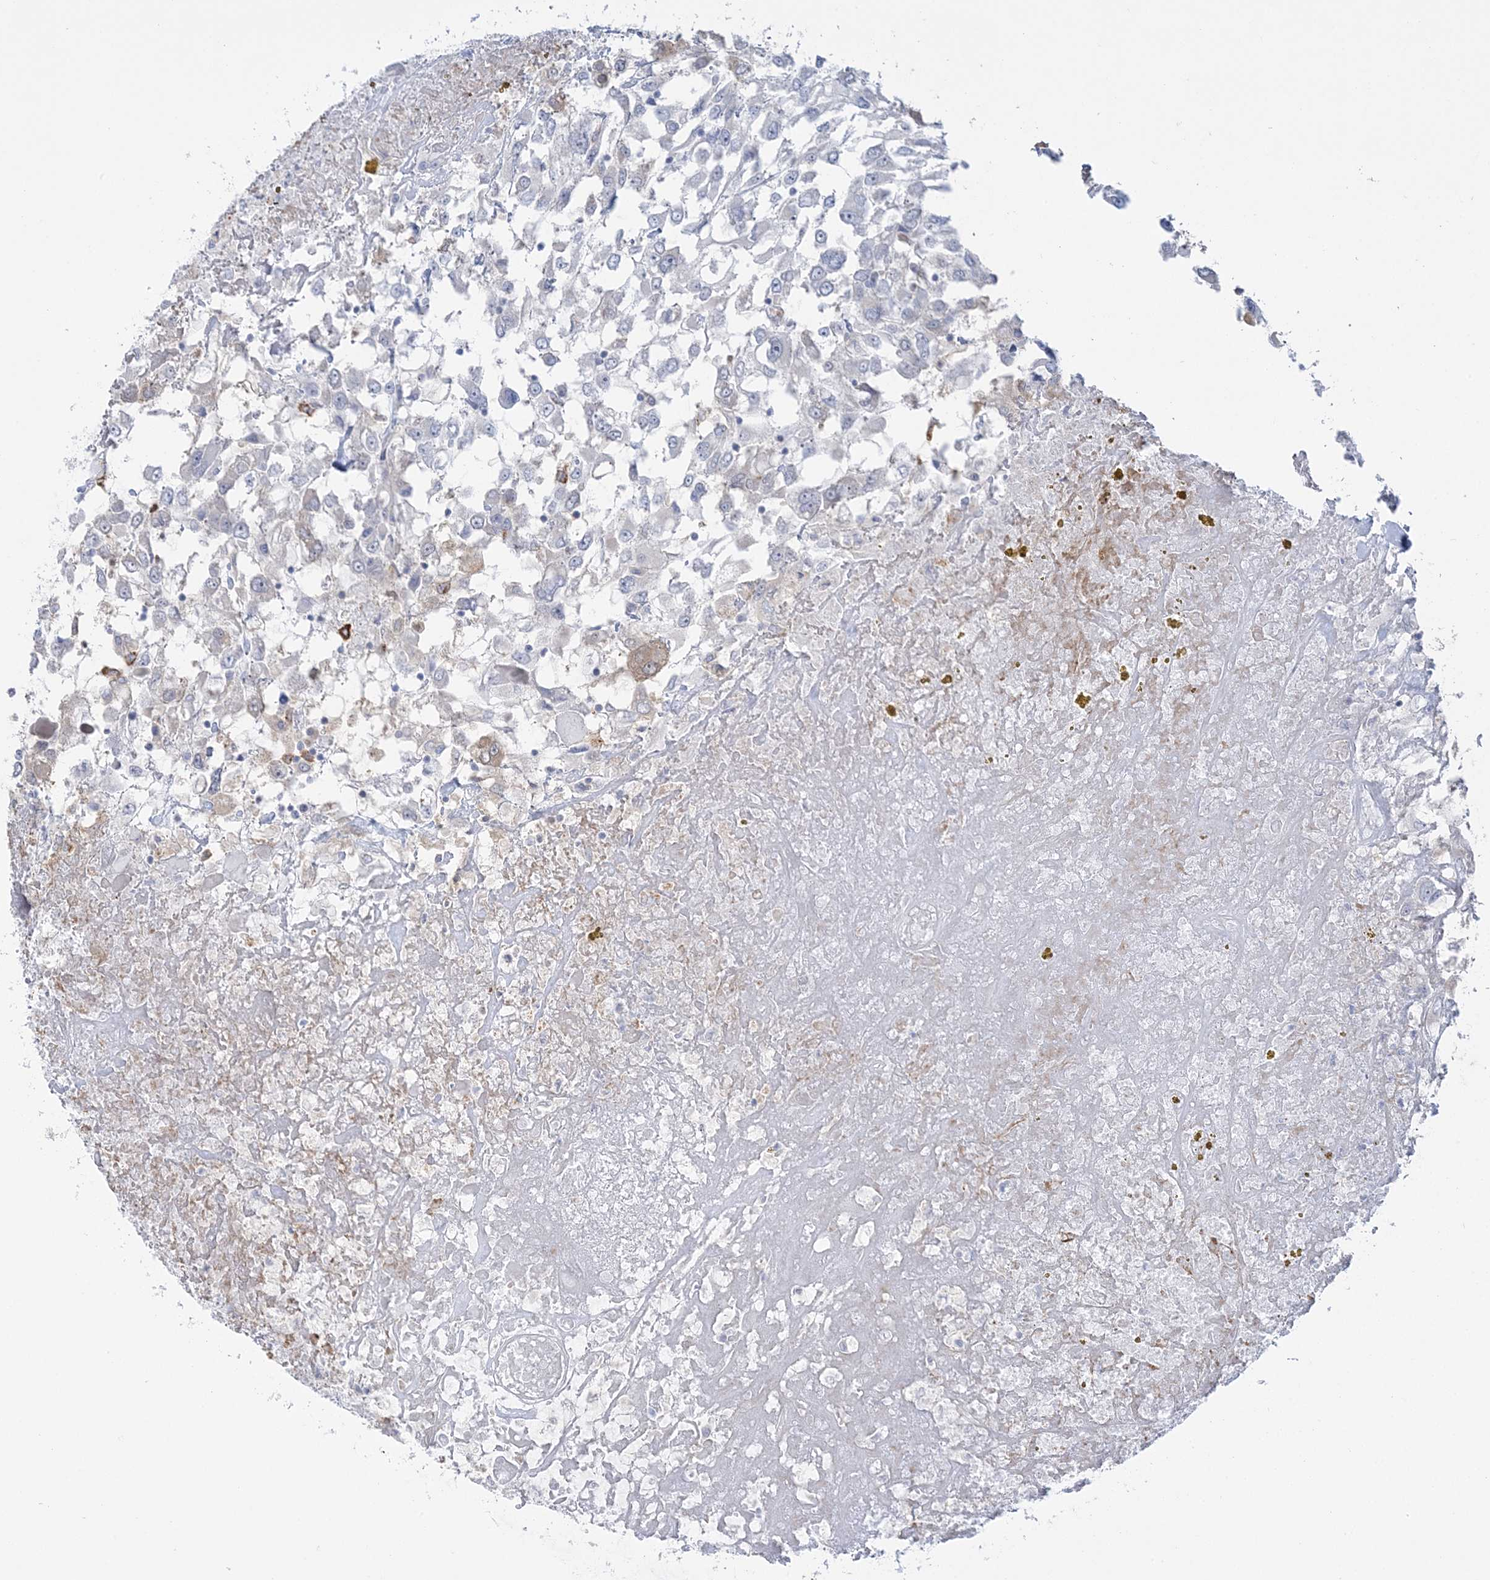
{"staining": {"intensity": "negative", "quantity": "none", "location": "none"}, "tissue": "renal cancer", "cell_type": "Tumor cells", "image_type": "cancer", "snomed": [{"axis": "morphology", "description": "Adenocarcinoma, NOS"}, {"axis": "topography", "description": "Kidney"}], "caption": "A micrograph of renal adenocarcinoma stained for a protein demonstrates no brown staining in tumor cells. (DAB IHC with hematoxylin counter stain).", "gene": "HAAO", "patient": {"sex": "female", "age": 52}}